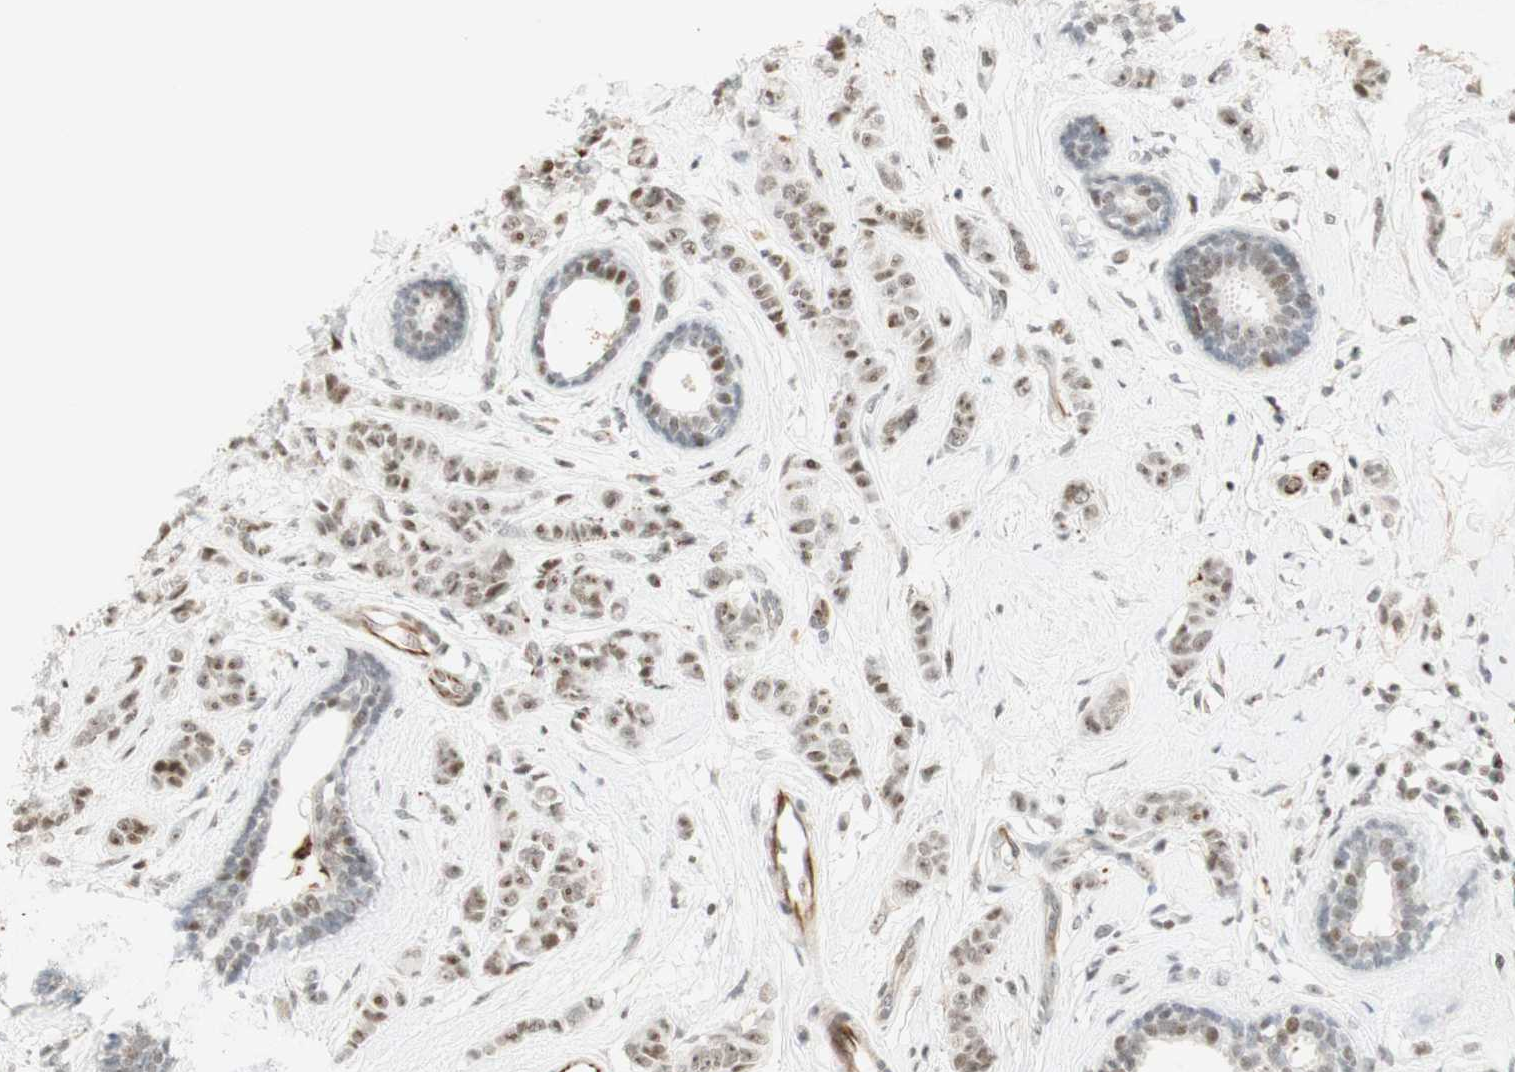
{"staining": {"intensity": "moderate", "quantity": ">75%", "location": "nuclear"}, "tissue": "breast cancer", "cell_type": "Tumor cells", "image_type": "cancer", "snomed": [{"axis": "morphology", "description": "Normal tissue, NOS"}, {"axis": "morphology", "description": "Duct carcinoma"}, {"axis": "topography", "description": "Breast"}], "caption": "Approximately >75% of tumor cells in human breast cancer display moderate nuclear protein positivity as visualized by brown immunohistochemical staining.", "gene": "IRF1", "patient": {"sex": "female", "age": 40}}